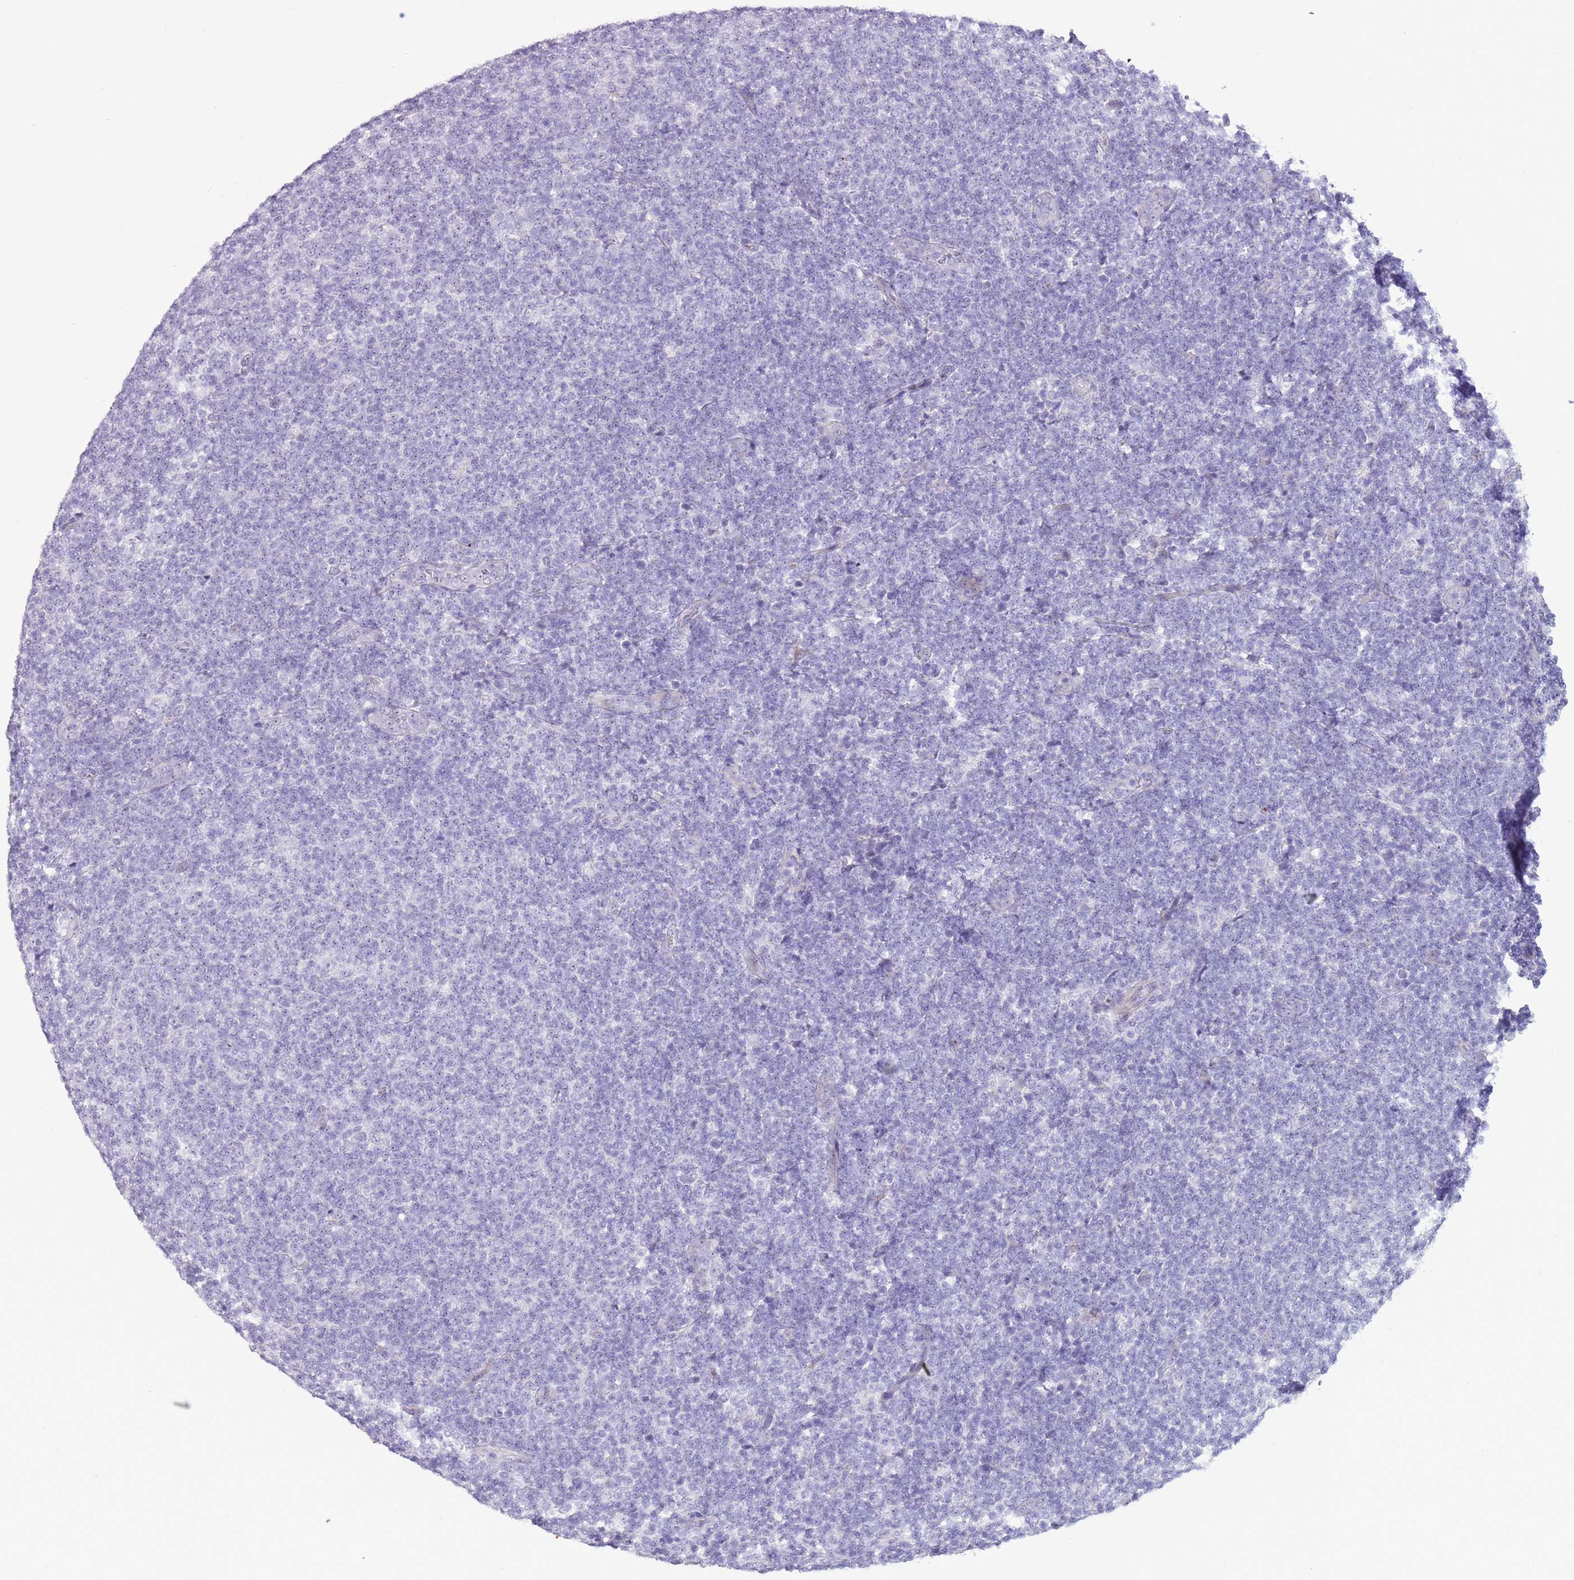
{"staining": {"intensity": "negative", "quantity": "none", "location": "none"}, "tissue": "lymphoma", "cell_type": "Tumor cells", "image_type": "cancer", "snomed": [{"axis": "morphology", "description": "Malignant lymphoma, non-Hodgkin's type, Low grade"}, {"axis": "topography", "description": "Lymph node"}], "caption": "High power microscopy micrograph of an immunohistochemistry micrograph of low-grade malignant lymphoma, non-Hodgkin's type, revealing no significant expression in tumor cells.", "gene": "NBPF6", "patient": {"sex": "male", "age": 66}}